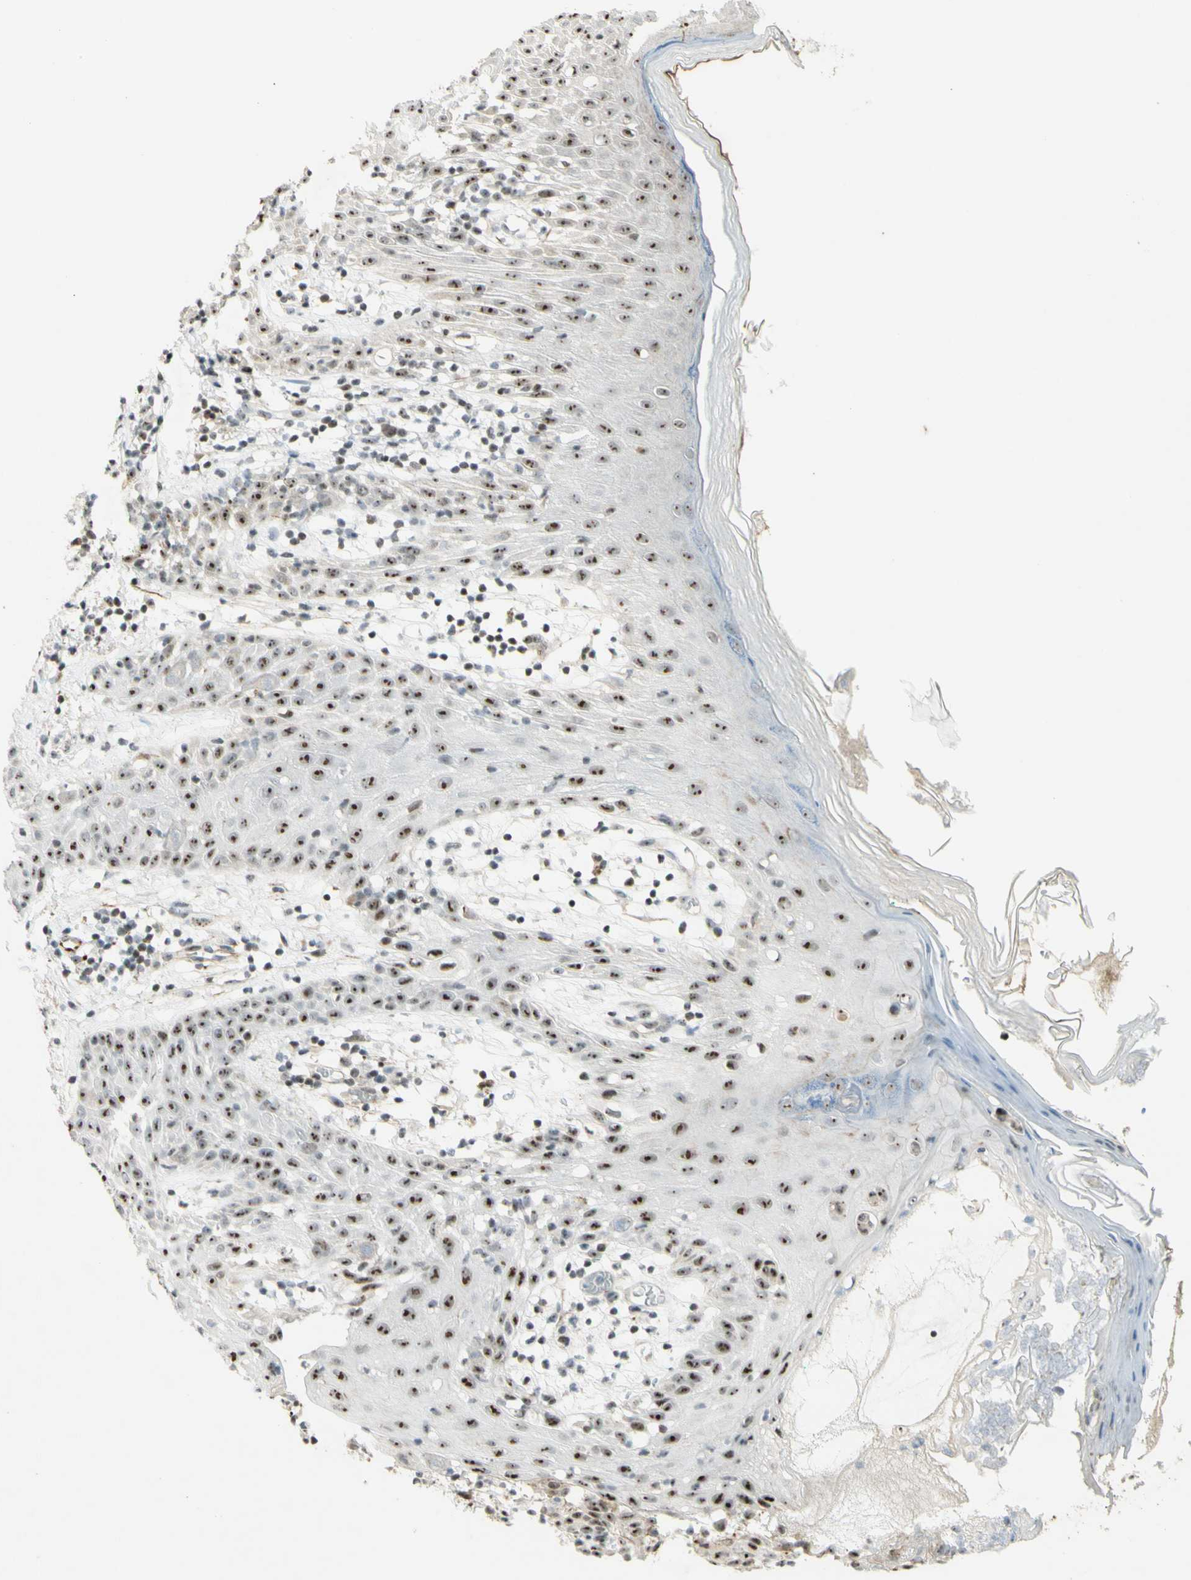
{"staining": {"intensity": "moderate", "quantity": ">75%", "location": "nuclear"}, "tissue": "melanoma", "cell_type": "Tumor cells", "image_type": "cancer", "snomed": [{"axis": "morphology", "description": "Malignant melanoma, NOS"}, {"axis": "topography", "description": "Skin"}], "caption": "Immunohistochemistry (DAB (3,3'-diaminobenzidine)) staining of human melanoma displays moderate nuclear protein staining in about >75% of tumor cells. Nuclei are stained in blue.", "gene": "IRF1", "patient": {"sex": "female", "age": 46}}